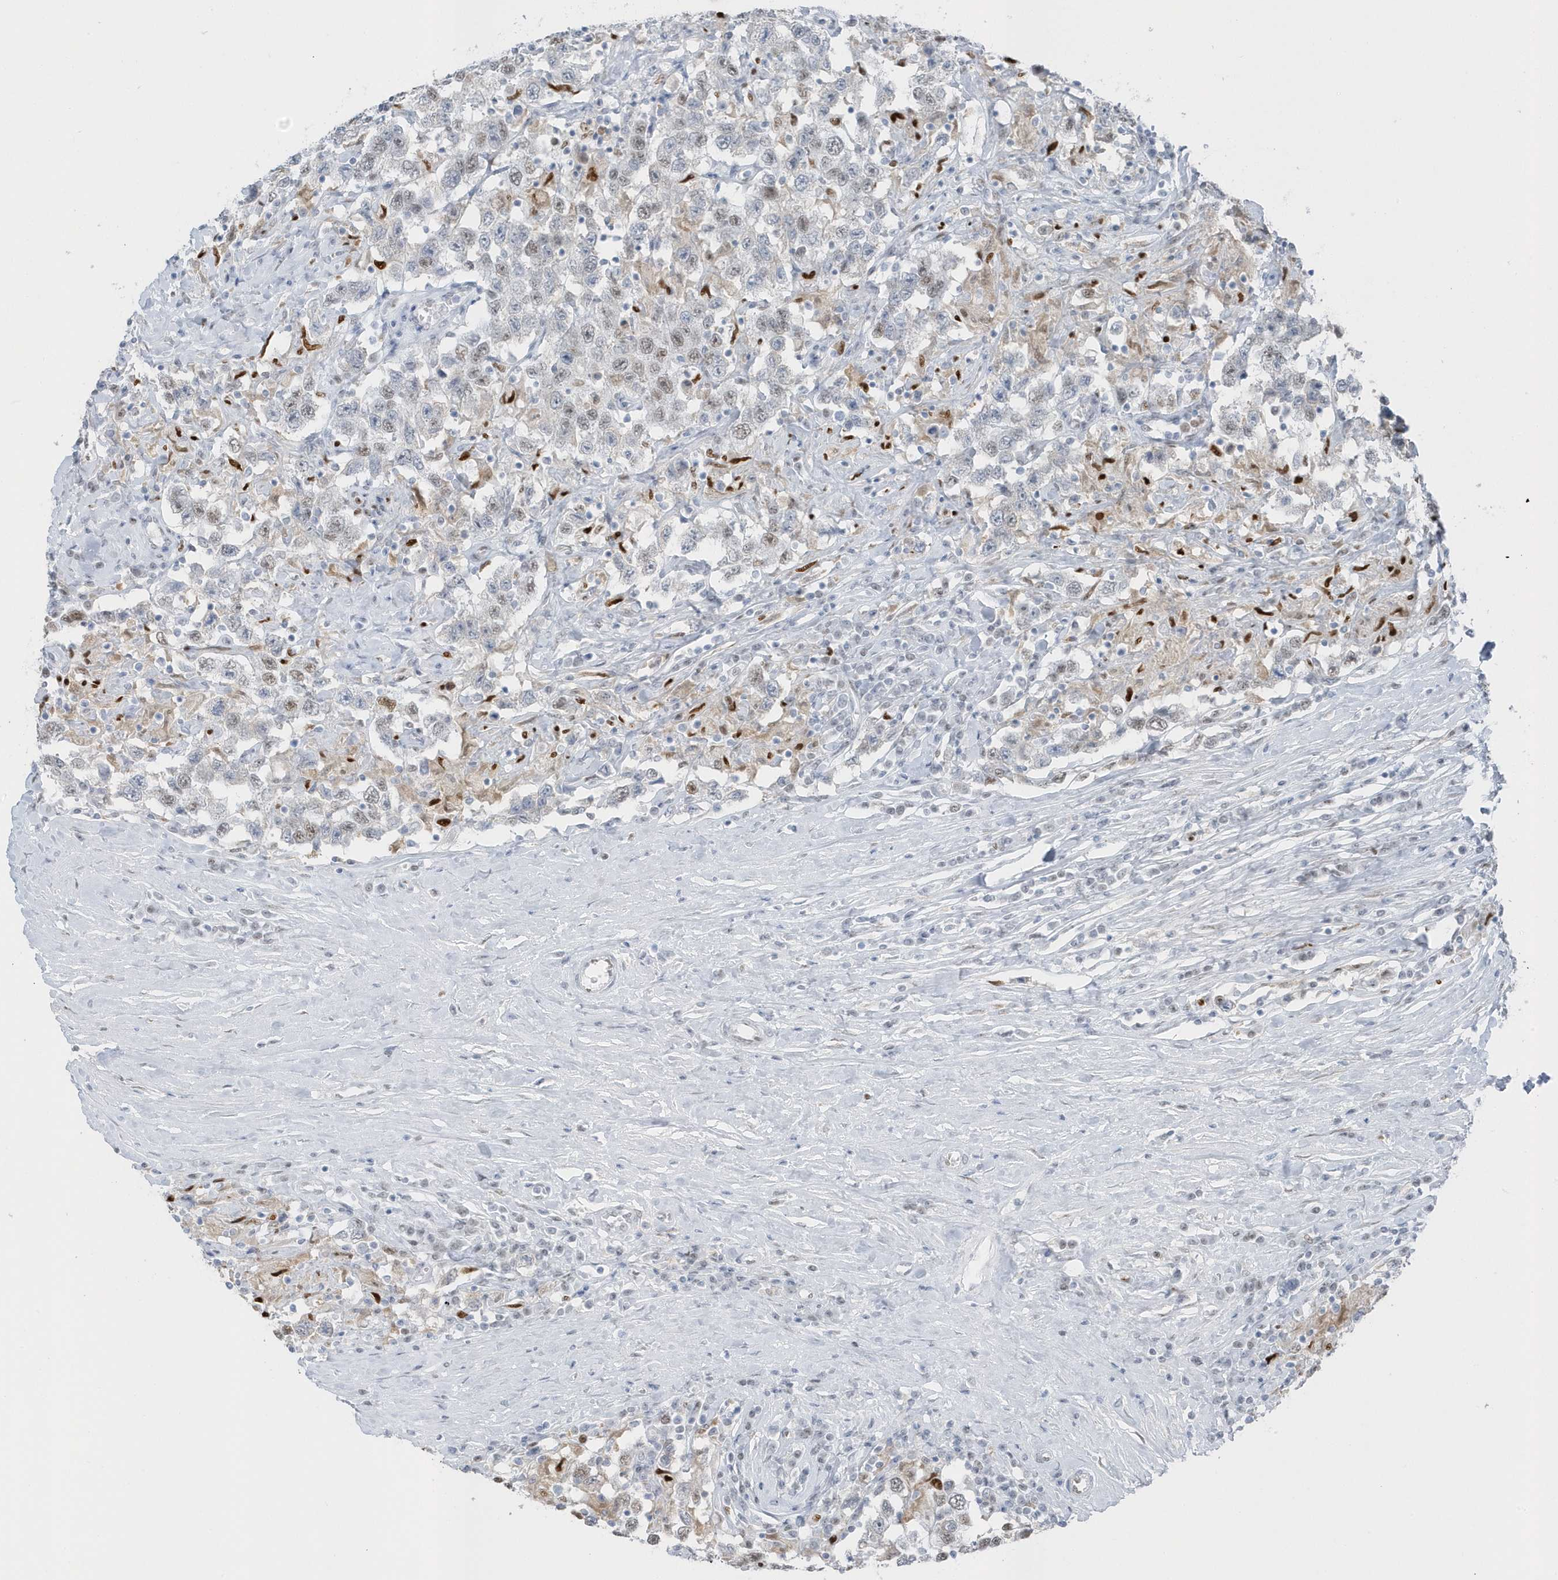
{"staining": {"intensity": "moderate", "quantity": "<25%", "location": "nuclear"}, "tissue": "testis cancer", "cell_type": "Tumor cells", "image_type": "cancer", "snomed": [{"axis": "morphology", "description": "Seminoma, NOS"}, {"axis": "topography", "description": "Testis"}], "caption": "A high-resolution micrograph shows IHC staining of testis cancer, which demonstrates moderate nuclear positivity in about <25% of tumor cells. The protein is stained brown, and the nuclei are stained in blue (DAB (3,3'-diaminobenzidine) IHC with brightfield microscopy, high magnification).", "gene": "SMIM34", "patient": {"sex": "male", "age": 41}}